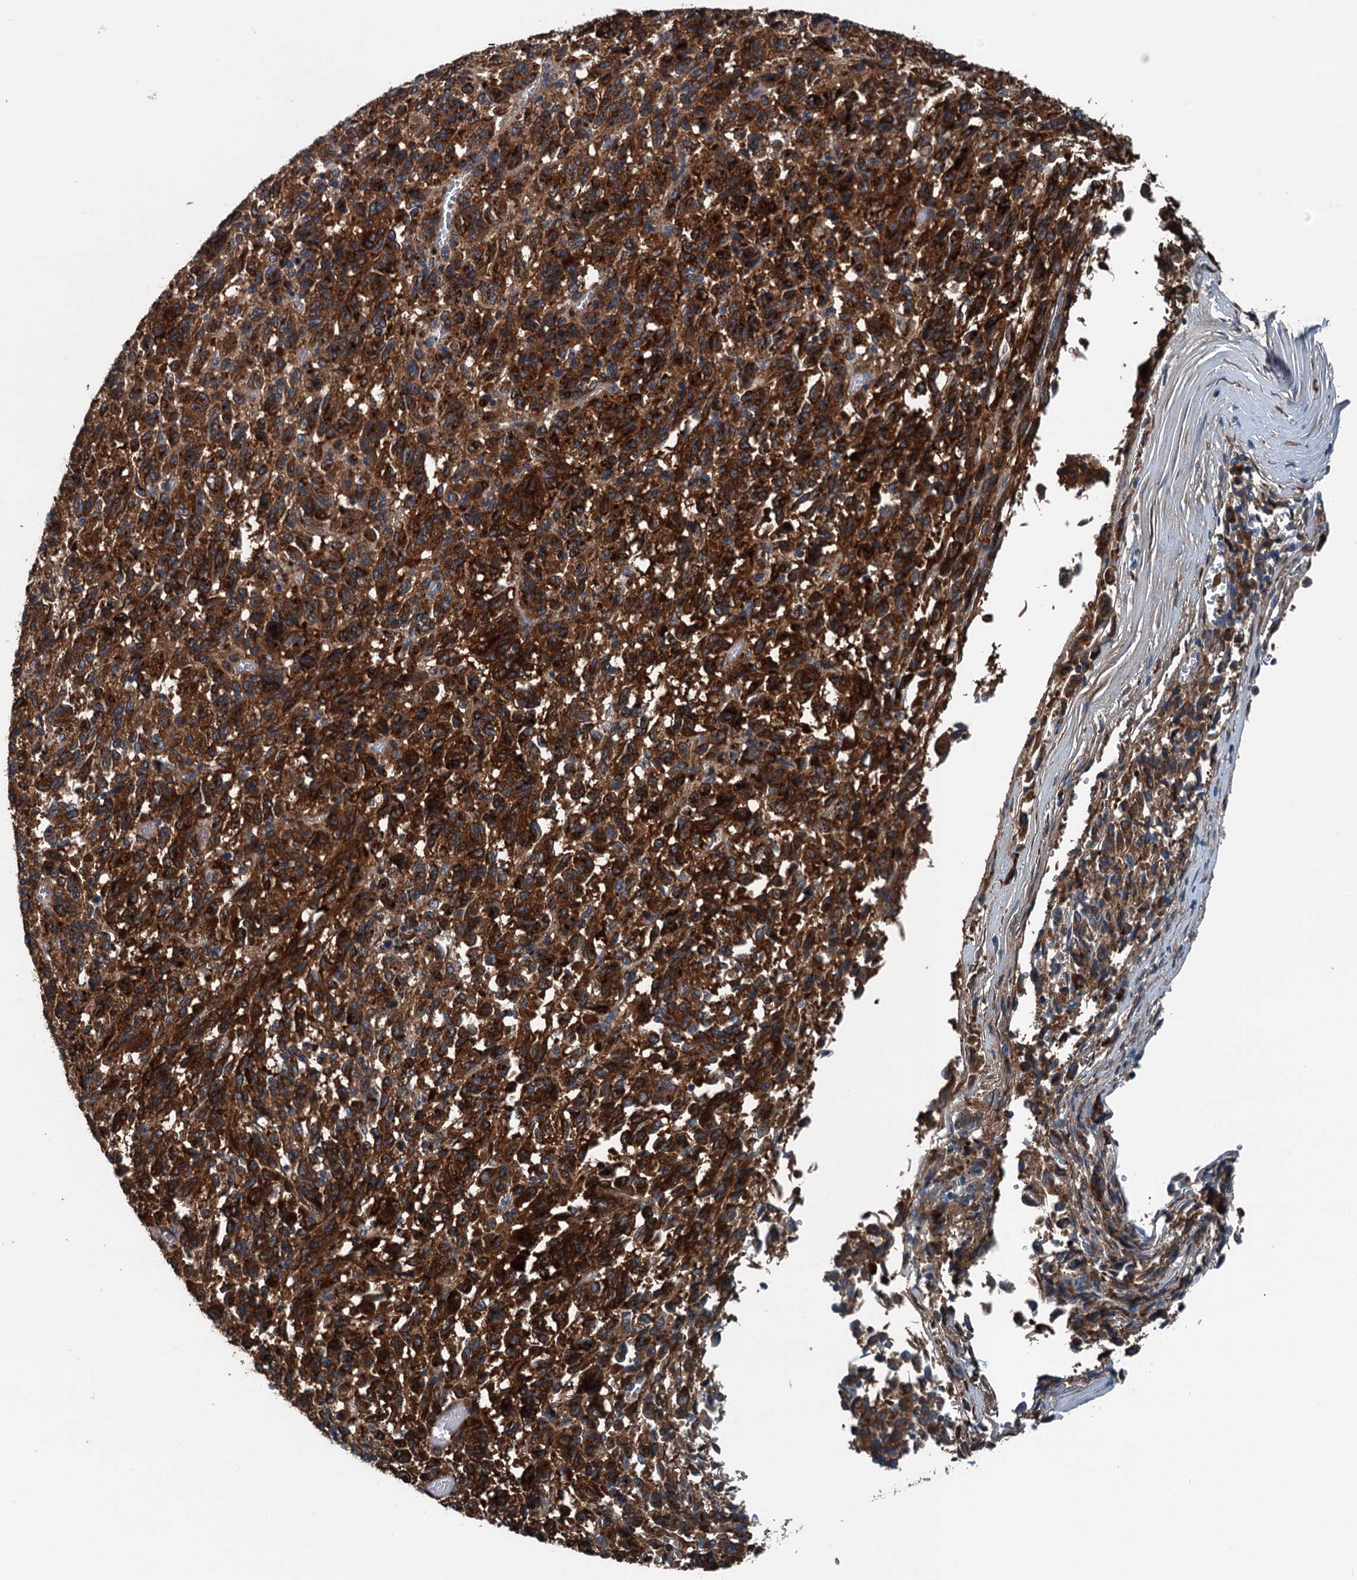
{"staining": {"intensity": "strong", "quantity": ">75%", "location": "cytoplasmic/membranous"}, "tissue": "melanoma", "cell_type": "Tumor cells", "image_type": "cancer", "snomed": [{"axis": "morphology", "description": "Malignant melanoma, Metastatic site"}, {"axis": "topography", "description": "Lung"}], "caption": "Immunohistochemistry (IHC) of human melanoma exhibits high levels of strong cytoplasmic/membranous positivity in approximately >75% of tumor cells.", "gene": "PDSS1", "patient": {"sex": "male", "age": 64}}